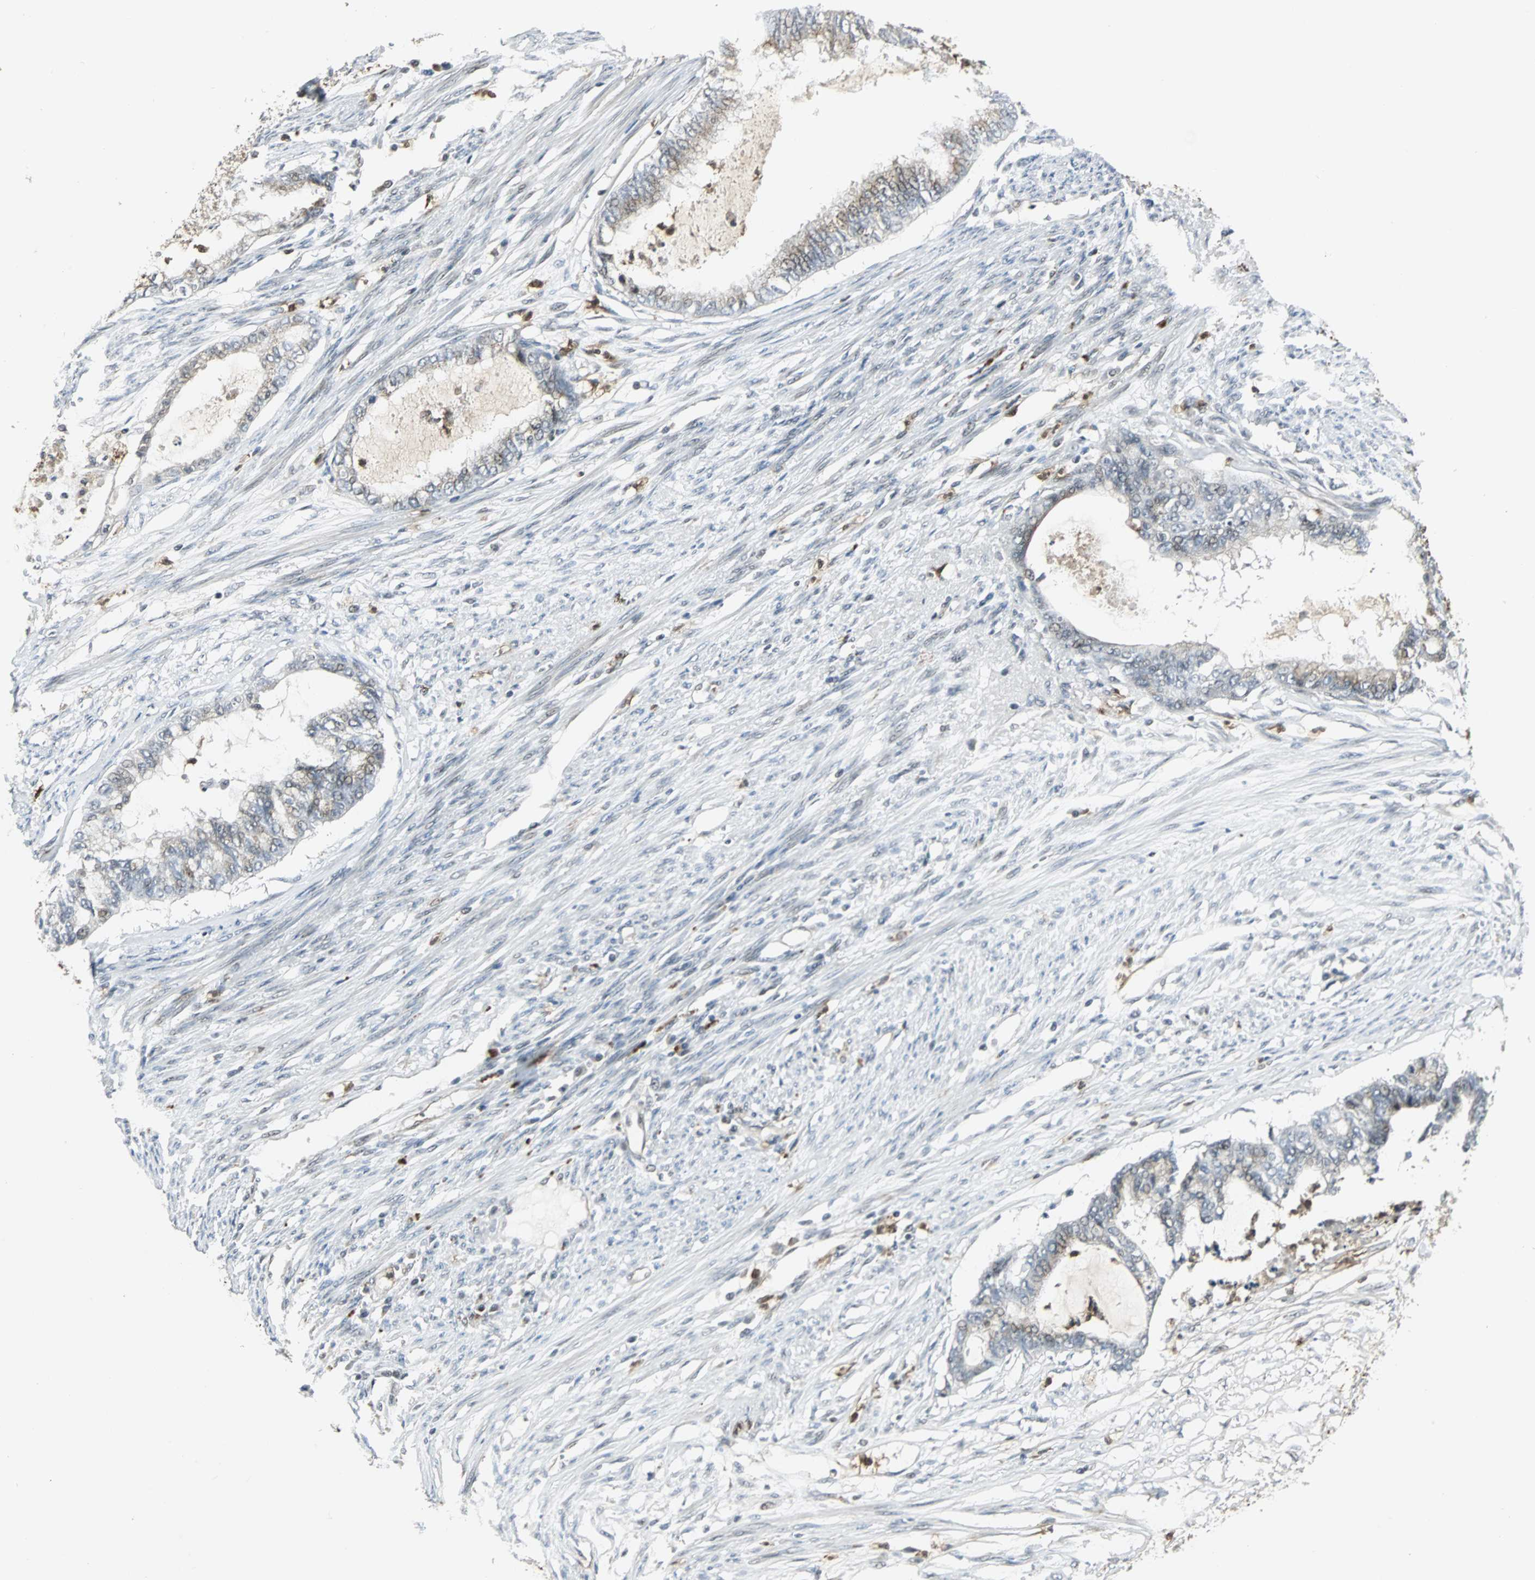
{"staining": {"intensity": "weak", "quantity": "<25%", "location": "cytoplasmic/membranous,nuclear"}, "tissue": "endometrial cancer", "cell_type": "Tumor cells", "image_type": "cancer", "snomed": [{"axis": "morphology", "description": "Adenocarcinoma, NOS"}, {"axis": "topography", "description": "Endometrium"}], "caption": "High magnification brightfield microscopy of endometrial cancer stained with DAB (brown) and counterstained with hematoxylin (blue): tumor cells show no significant positivity. (Immunohistochemistry (ihc), brightfield microscopy, high magnification).", "gene": "MED4", "patient": {"sex": "female", "age": 79}}